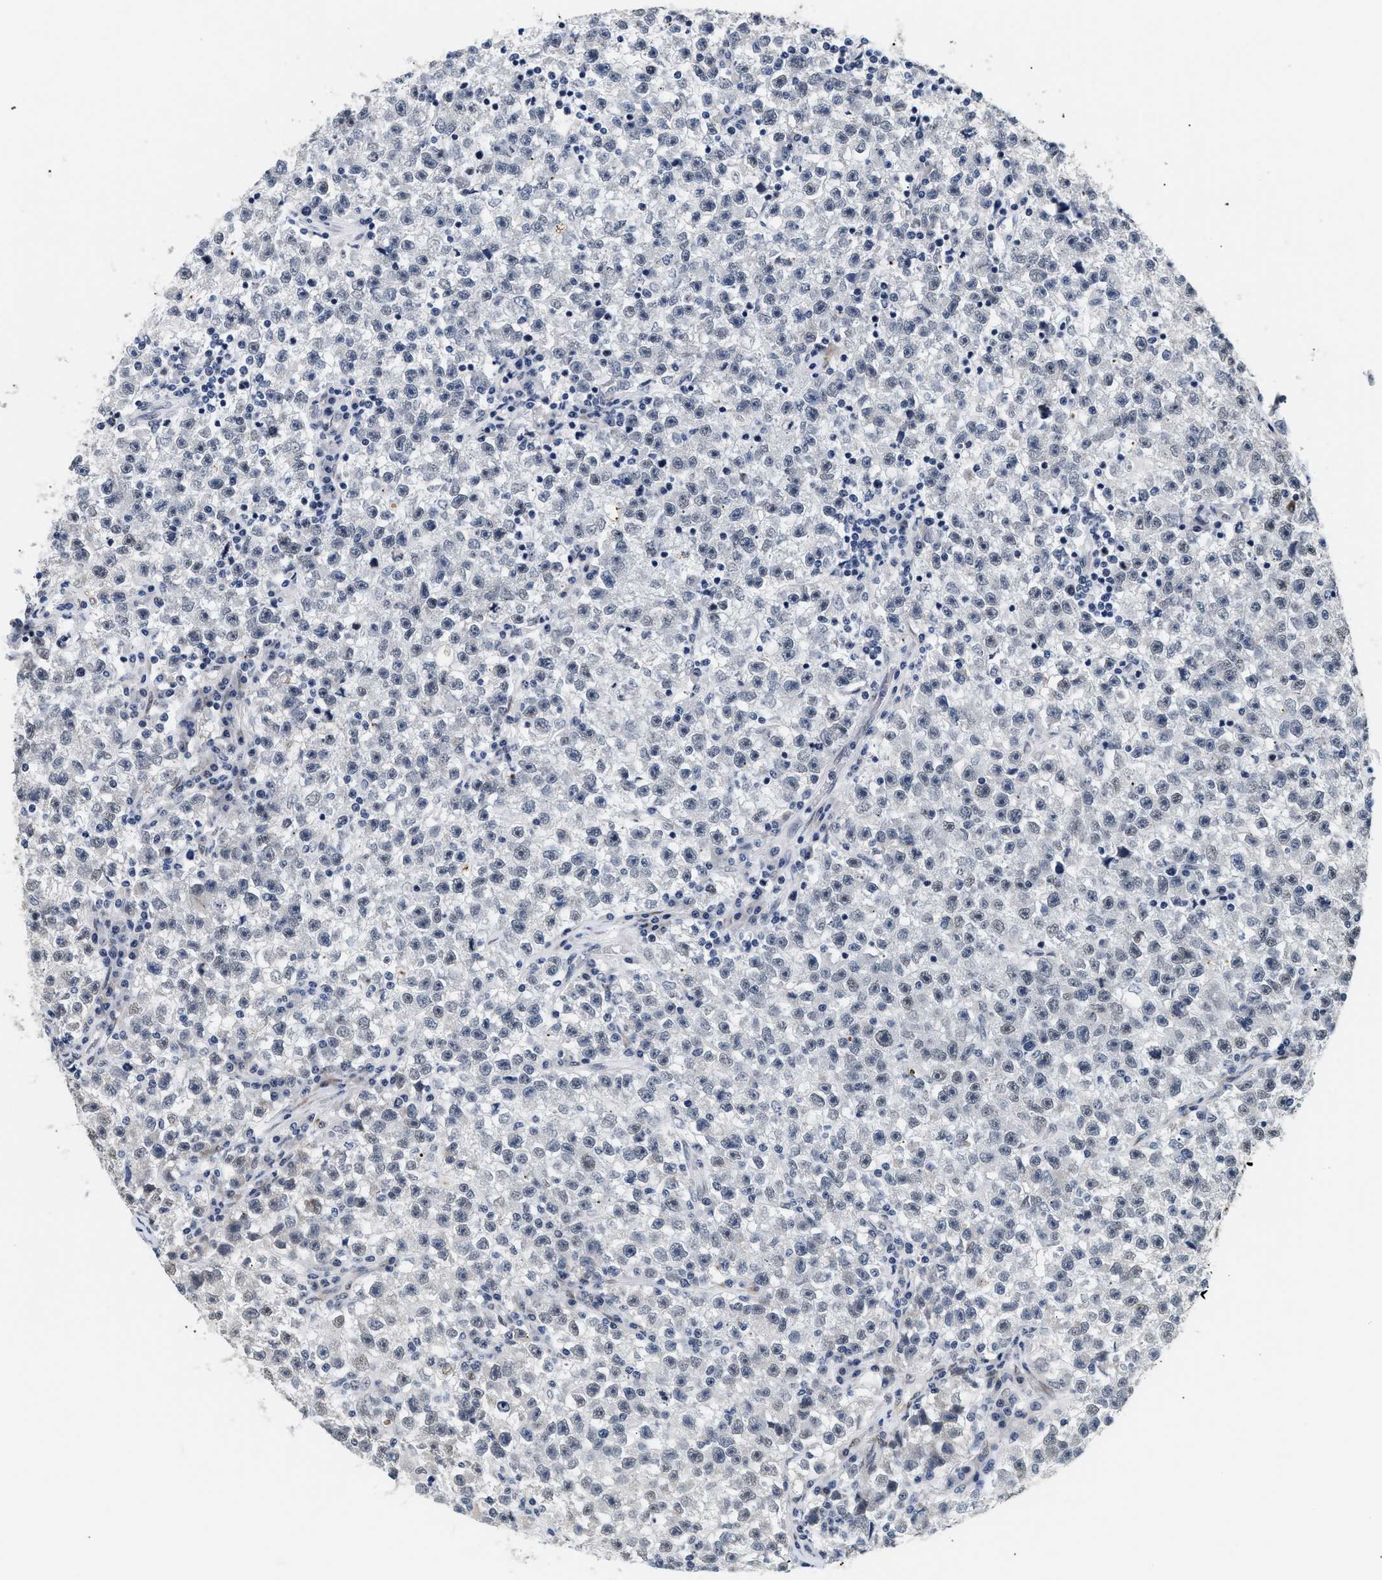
{"staining": {"intensity": "negative", "quantity": "none", "location": "none"}, "tissue": "testis cancer", "cell_type": "Tumor cells", "image_type": "cancer", "snomed": [{"axis": "morphology", "description": "Seminoma, NOS"}, {"axis": "topography", "description": "Testis"}], "caption": "A high-resolution photomicrograph shows immunohistochemistry (IHC) staining of testis seminoma, which reveals no significant staining in tumor cells.", "gene": "THOC1", "patient": {"sex": "male", "age": 22}}